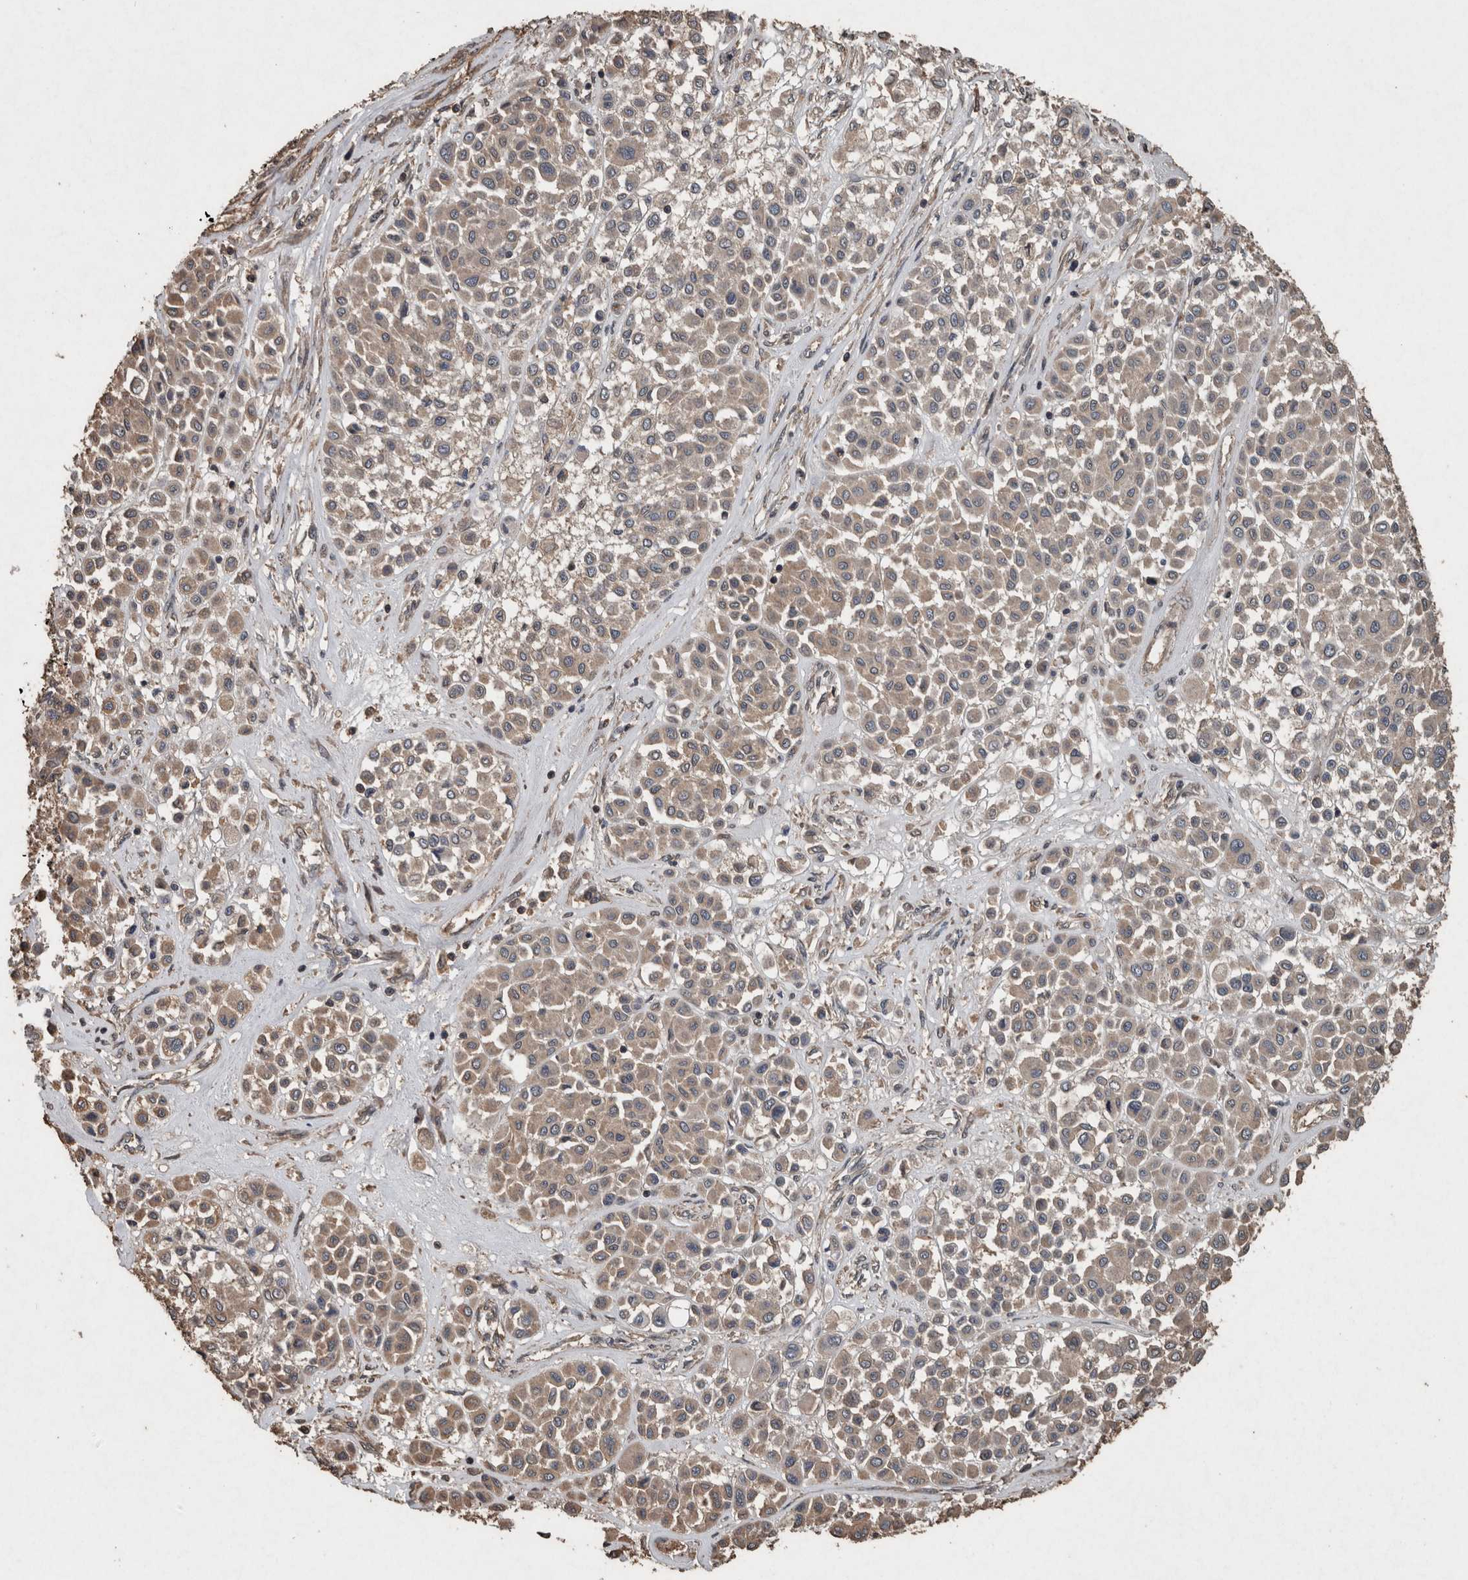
{"staining": {"intensity": "moderate", "quantity": ">75%", "location": "cytoplasmic/membranous"}, "tissue": "melanoma", "cell_type": "Tumor cells", "image_type": "cancer", "snomed": [{"axis": "morphology", "description": "Malignant melanoma, Metastatic site"}, {"axis": "topography", "description": "Soft tissue"}], "caption": "Protein staining by immunohistochemistry (IHC) shows moderate cytoplasmic/membranous staining in about >75% of tumor cells in malignant melanoma (metastatic site).", "gene": "FGFRL1", "patient": {"sex": "male", "age": 41}}